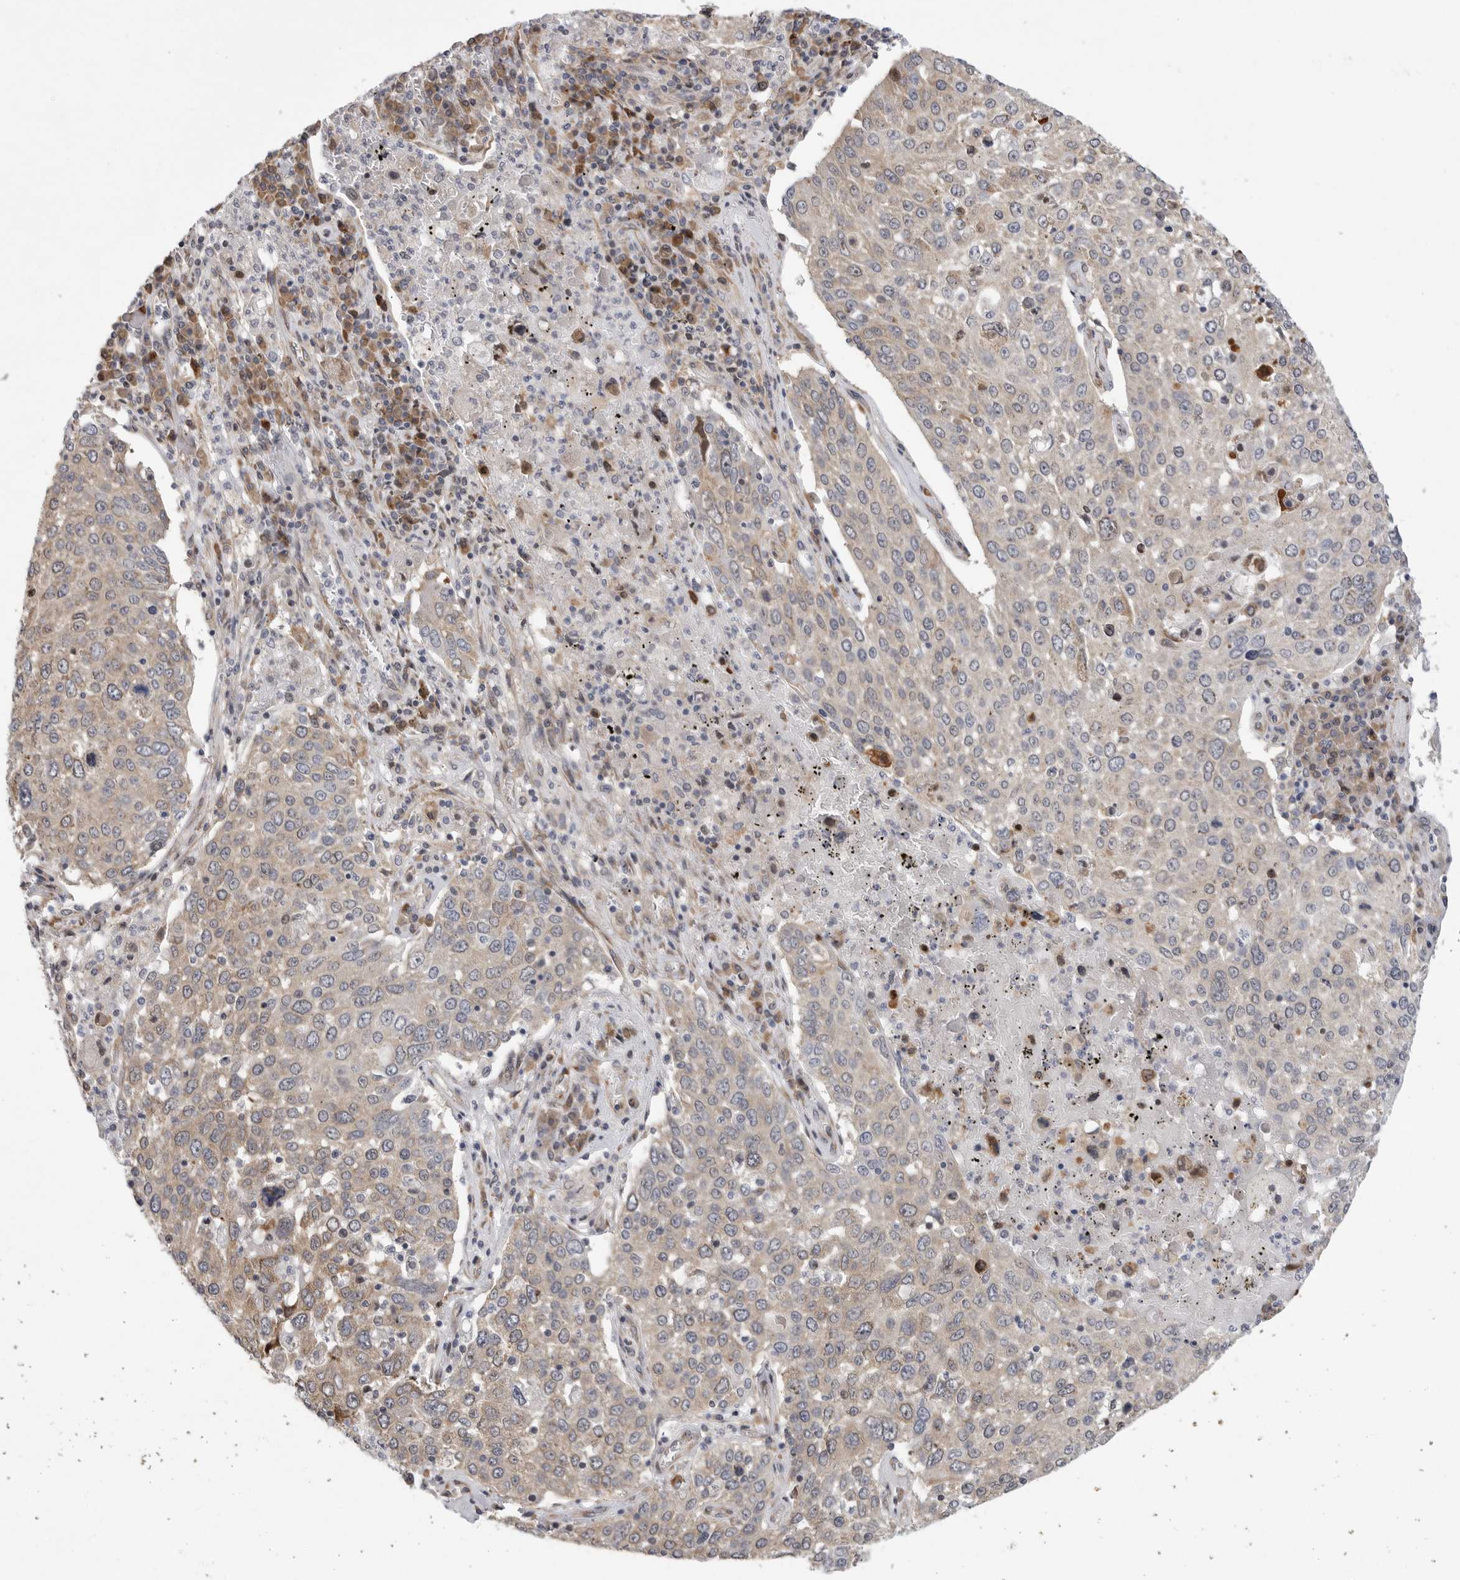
{"staining": {"intensity": "weak", "quantity": ">75%", "location": "cytoplasmic/membranous"}, "tissue": "lung cancer", "cell_type": "Tumor cells", "image_type": "cancer", "snomed": [{"axis": "morphology", "description": "Squamous cell carcinoma, NOS"}, {"axis": "topography", "description": "Lung"}], "caption": "Protein staining reveals weak cytoplasmic/membranous staining in approximately >75% of tumor cells in lung cancer (squamous cell carcinoma).", "gene": "FBXO43", "patient": {"sex": "male", "age": 65}}